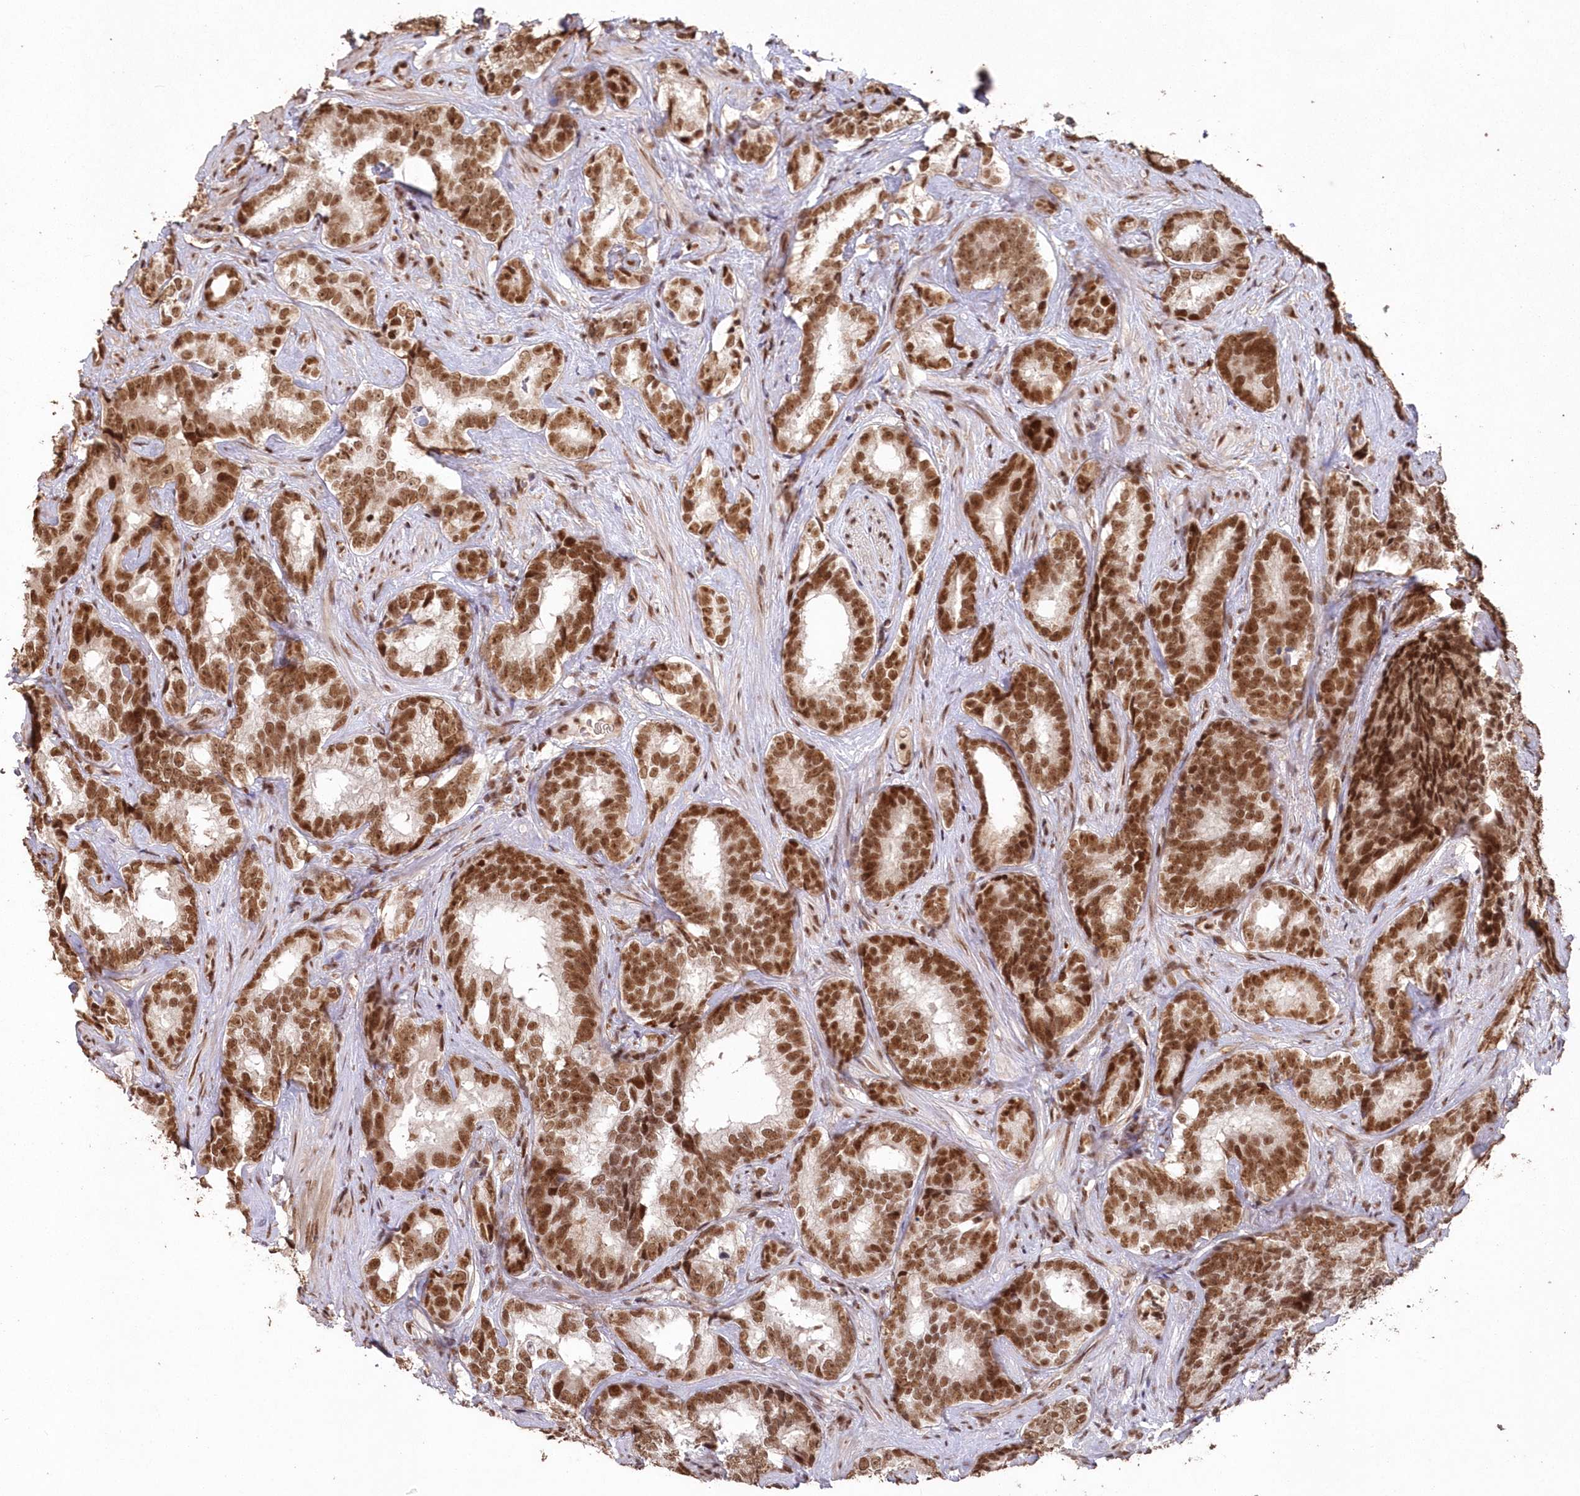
{"staining": {"intensity": "strong", "quantity": ">75%", "location": "nuclear"}, "tissue": "prostate cancer", "cell_type": "Tumor cells", "image_type": "cancer", "snomed": [{"axis": "morphology", "description": "Adenocarcinoma, High grade"}, {"axis": "topography", "description": "Prostate"}], "caption": "Immunohistochemical staining of human high-grade adenocarcinoma (prostate) demonstrates high levels of strong nuclear staining in about >75% of tumor cells.", "gene": "PDS5A", "patient": {"sex": "male", "age": 66}}